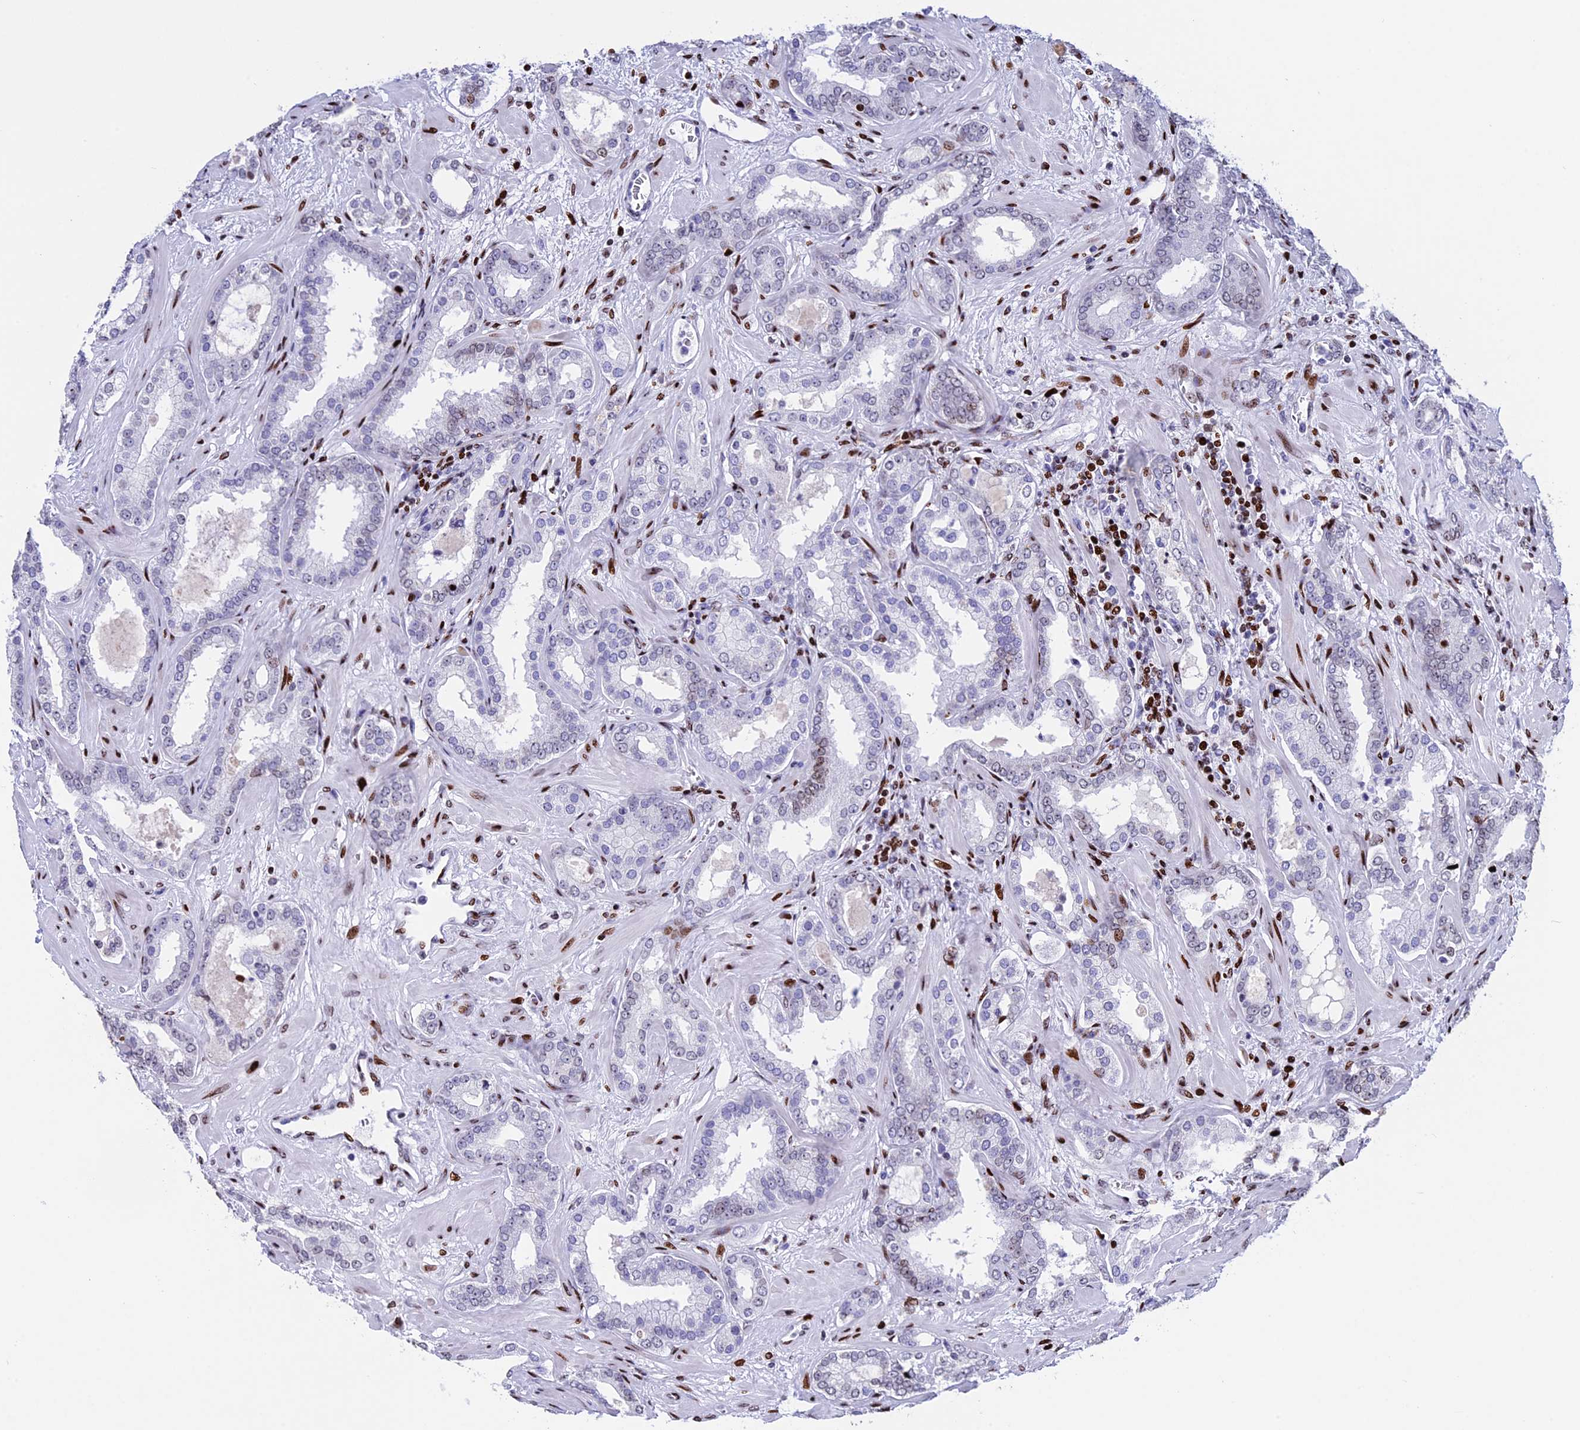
{"staining": {"intensity": "weak", "quantity": "<25%", "location": "nuclear"}, "tissue": "prostate cancer", "cell_type": "Tumor cells", "image_type": "cancer", "snomed": [{"axis": "morphology", "description": "Adenocarcinoma, High grade"}, {"axis": "topography", "description": "Prostate"}], "caption": "Immunohistochemical staining of human adenocarcinoma (high-grade) (prostate) reveals no significant positivity in tumor cells.", "gene": "BTBD3", "patient": {"sex": "male", "age": 64}}